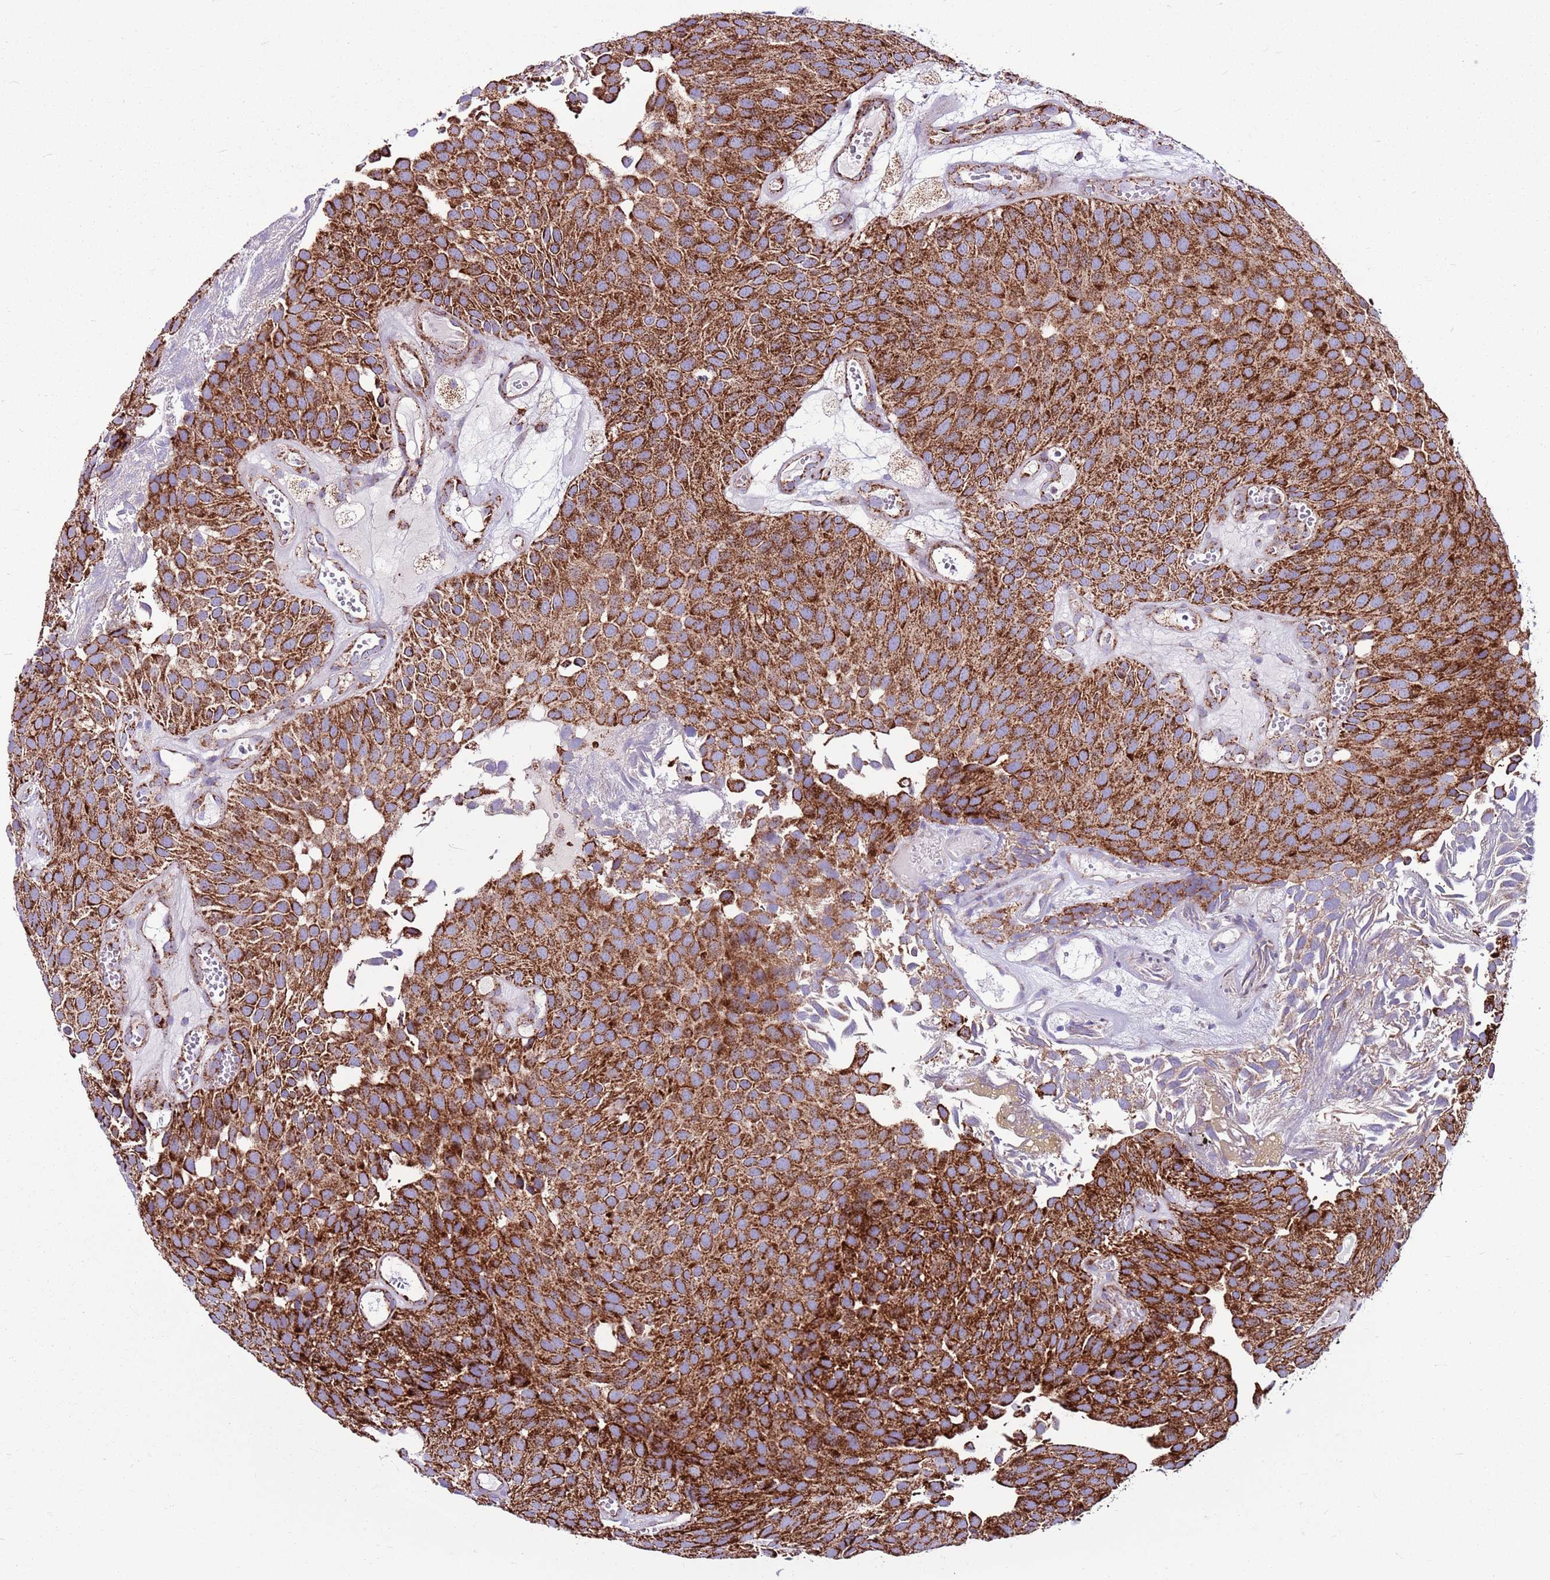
{"staining": {"intensity": "strong", "quantity": ">75%", "location": "cytoplasmic/membranous"}, "tissue": "urothelial cancer", "cell_type": "Tumor cells", "image_type": "cancer", "snomed": [{"axis": "morphology", "description": "Urothelial carcinoma, Low grade"}, {"axis": "topography", "description": "Urinary bladder"}], "caption": "There is high levels of strong cytoplasmic/membranous staining in tumor cells of urothelial carcinoma (low-grade), as demonstrated by immunohistochemical staining (brown color).", "gene": "HECTD4", "patient": {"sex": "male", "age": 89}}